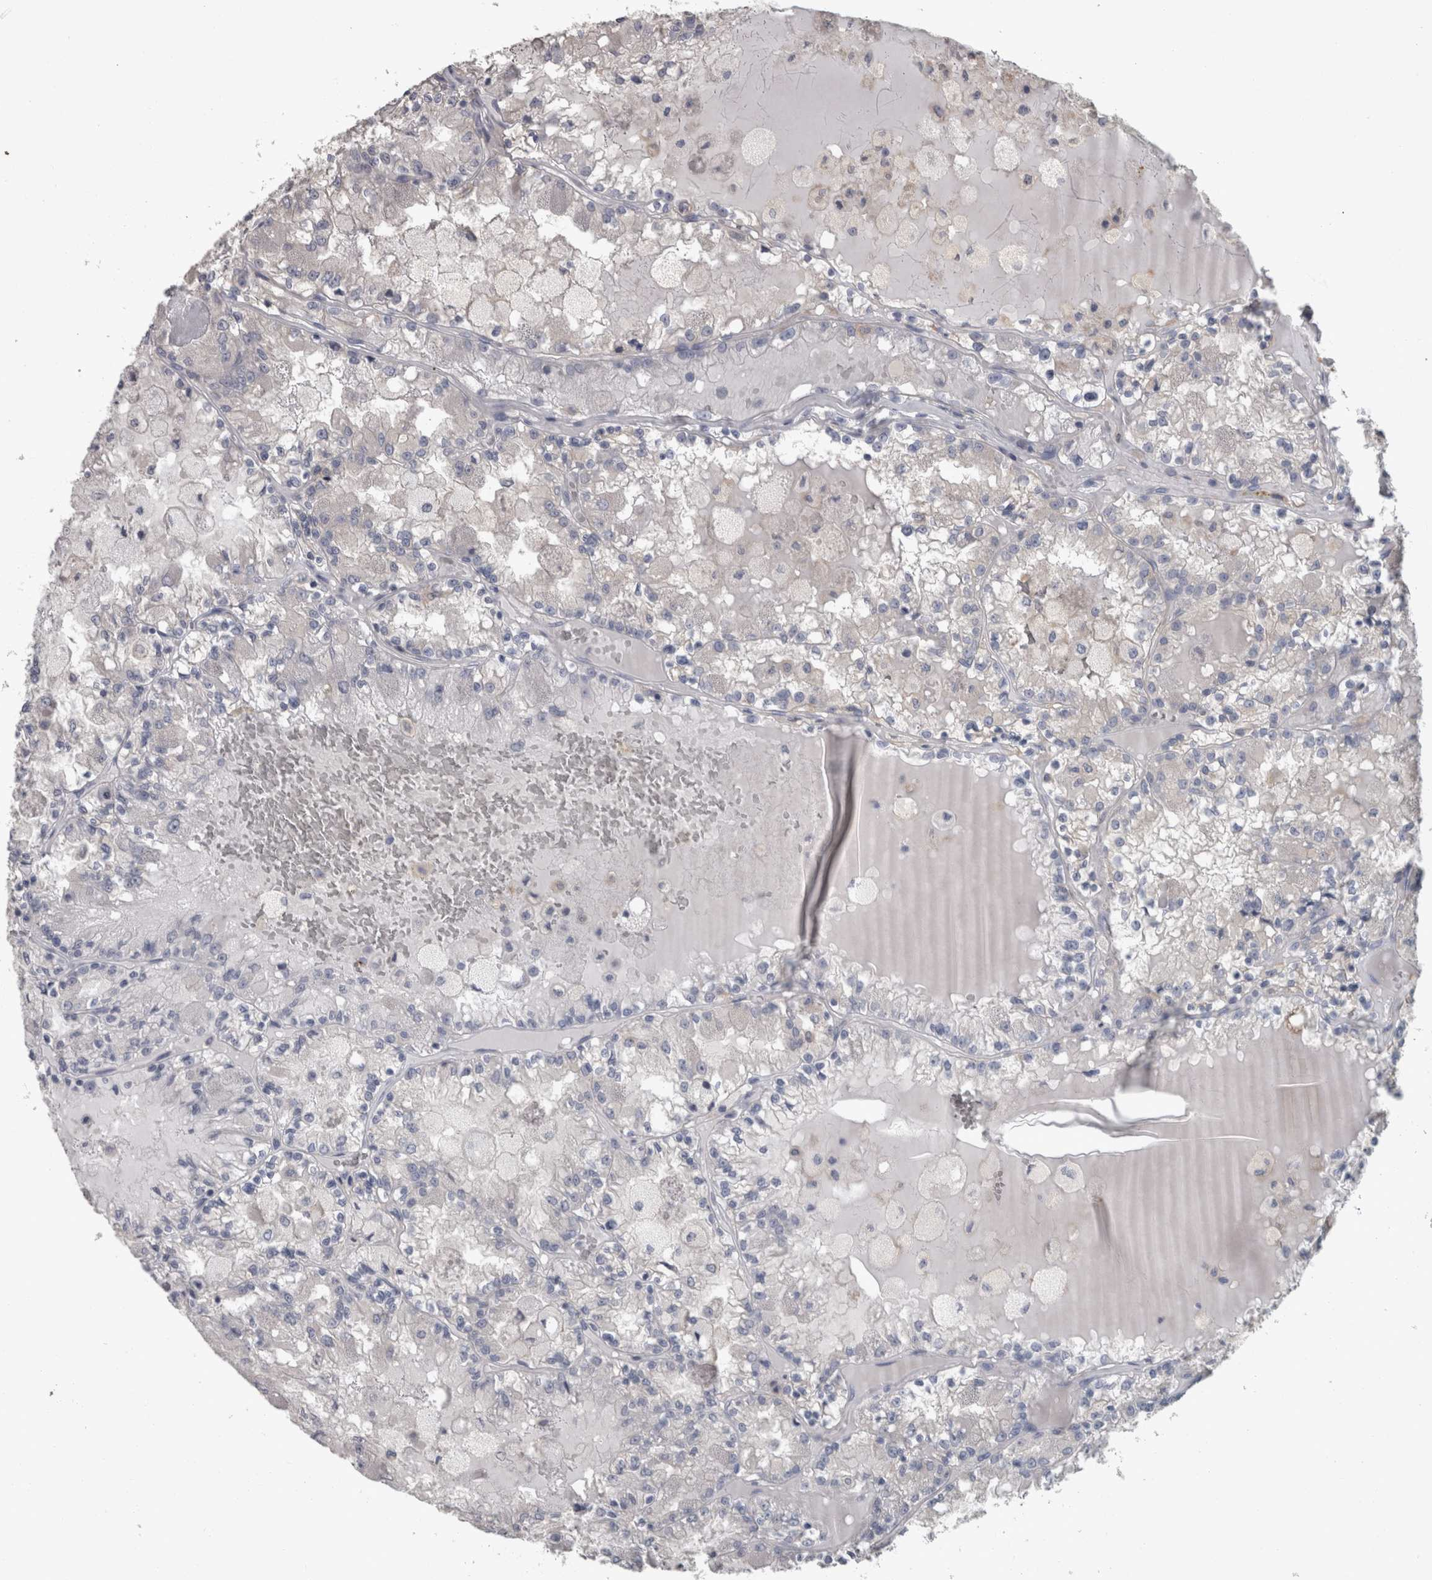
{"staining": {"intensity": "negative", "quantity": "none", "location": "none"}, "tissue": "renal cancer", "cell_type": "Tumor cells", "image_type": "cancer", "snomed": [{"axis": "morphology", "description": "Adenocarcinoma, NOS"}, {"axis": "topography", "description": "Kidney"}], "caption": "This histopathology image is of renal cancer (adenocarcinoma) stained with immunohistochemistry (IHC) to label a protein in brown with the nuclei are counter-stained blue. There is no expression in tumor cells.", "gene": "EFEMP2", "patient": {"sex": "female", "age": 56}}